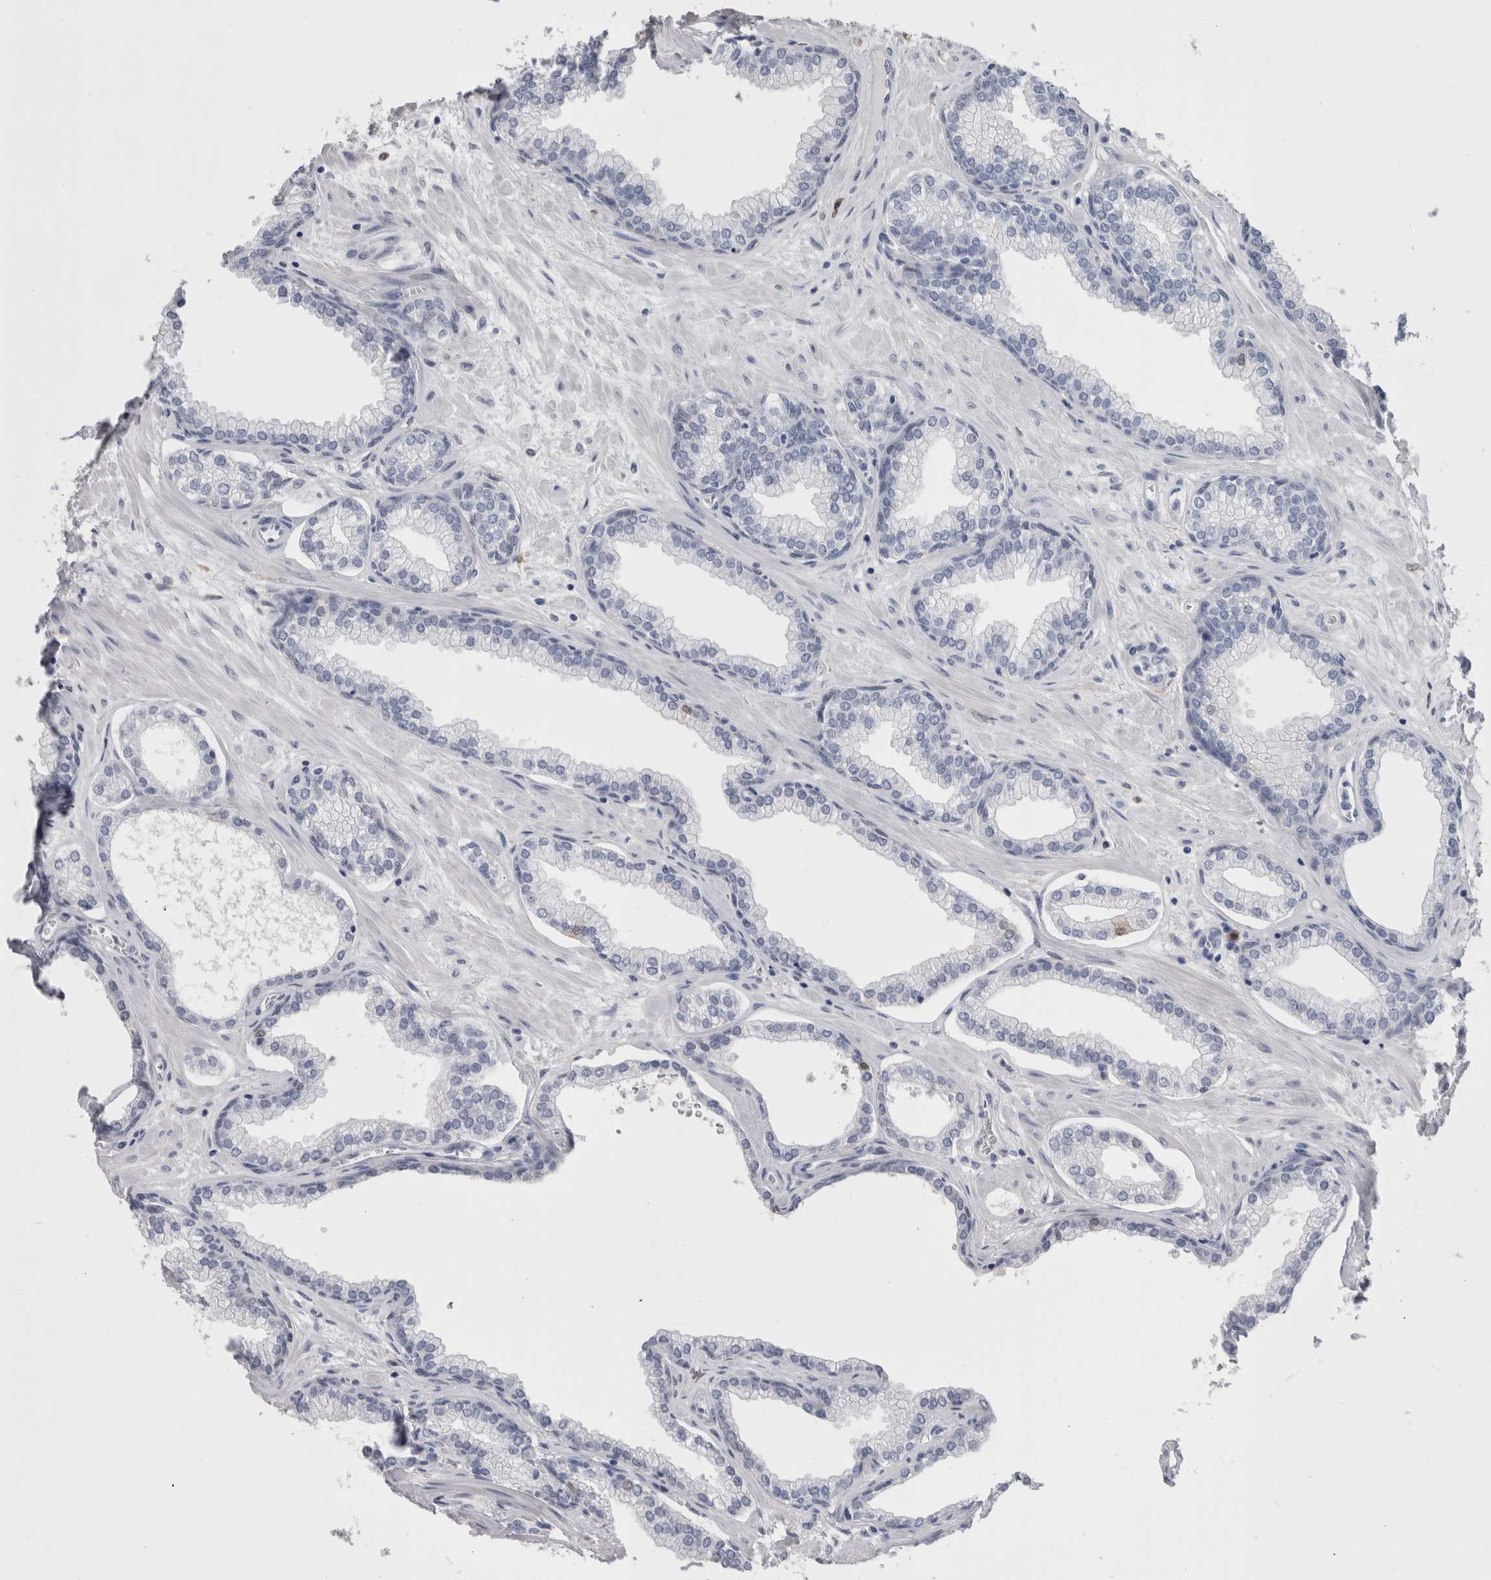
{"staining": {"intensity": "negative", "quantity": "none", "location": "none"}, "tissue": "prostate", "cell_type": "Glandular cells", "image_type": "normal", "snomed": [{"axis": "morphology", "description": "Normal tissue, NOS"}, {"axis": "morphology", "description": "Urothelial carcinoma, Low grade"}, {"axis": "topography", "description": "Urinary bladder"}, {"axis": "topography", "description": "Prostate"}], "caption": "The photomicrograph displays no significant positivity in glandular cells of prostate.", "gene": "CA8", "patient": {"sex": "male", "age": 60}}